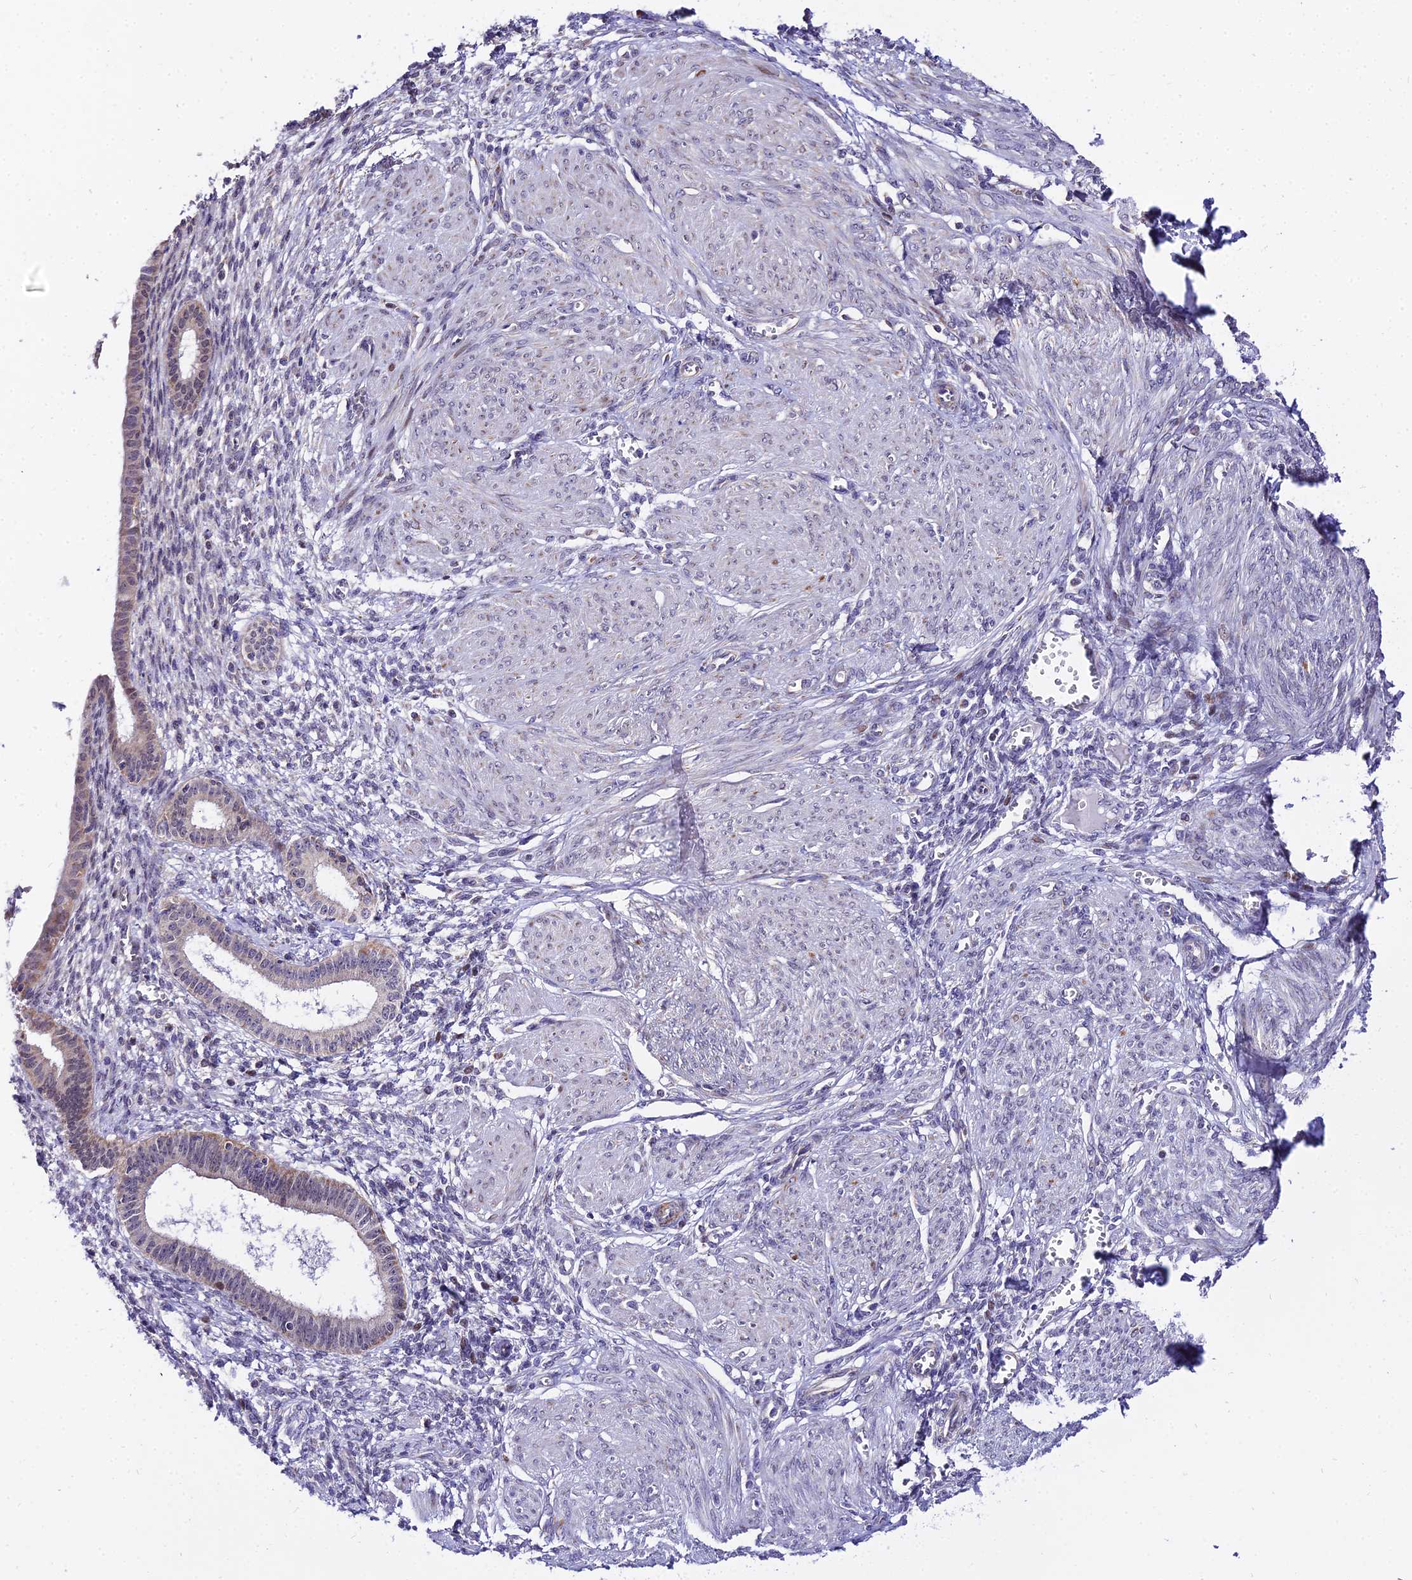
{"staining": {"intensity": "negative", "quantity": "none", "location": "none"}, "tissue": "endometrium", "cell_type": "Cells in endometrial stroma", "image_type": "normal", "snomed": [{"axis": "morphology", "description": "Normal tissue, NOS"}, {"axis": "topography", "description": "Endometrium"}], "caption": "A high-resolution image shows IHC staining of unremarkable endometrium, which reveals no significant expression in cells in endometrial stroma.", "gene": "ATP5PB", "patient": {"sex": "female", "age": 72}}